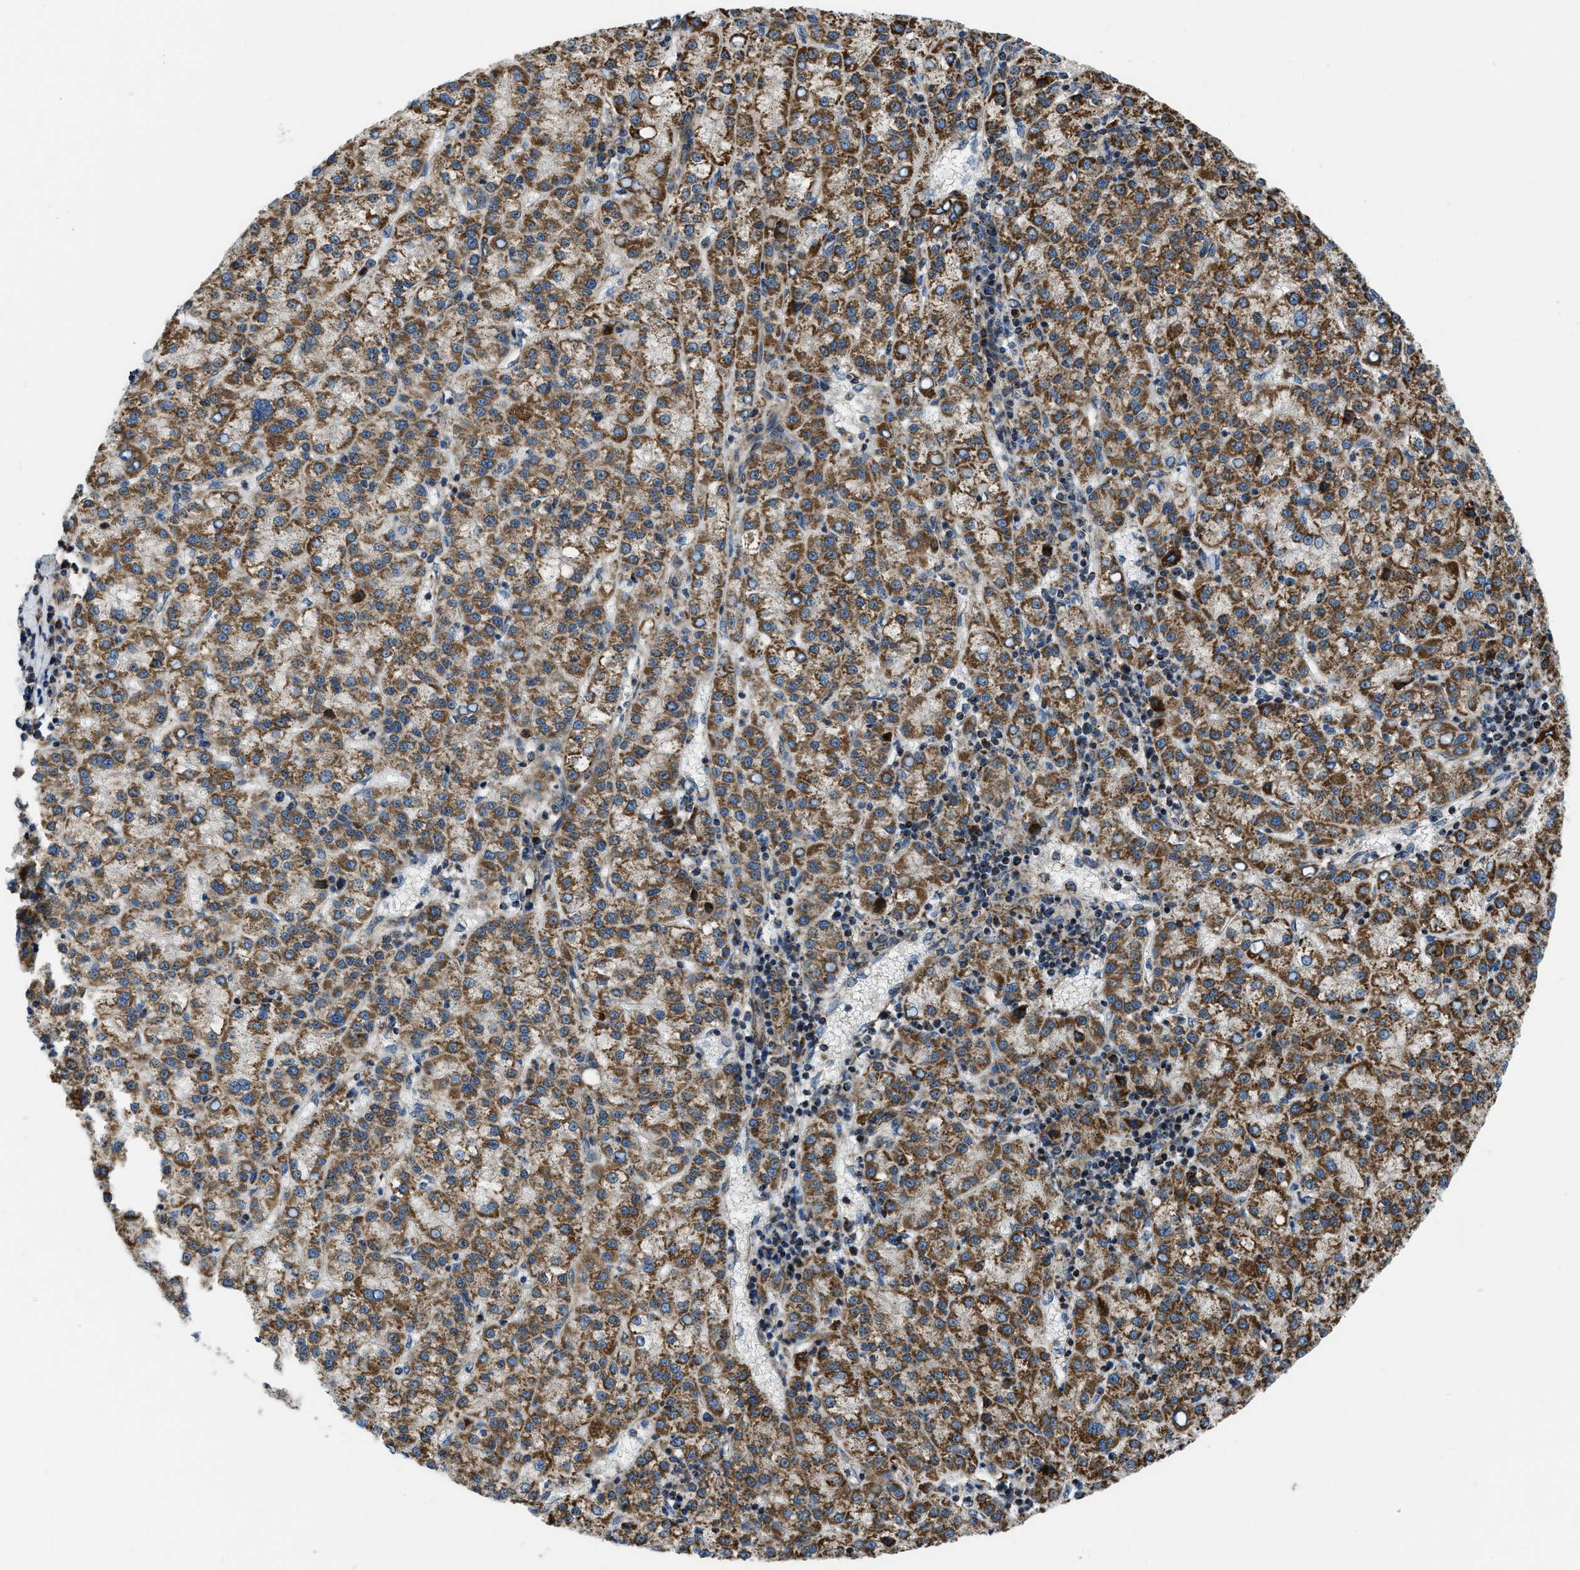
{"staining": {"intensity": "strong", "quantity": ">75%", "location": "cytoplasmic/membranous"}, "tissue": "liver cancer", "cell_type": "Tumor cells", "image_type": "cancer", "snomed": [{"axis": "morphology", "description": "Carcinoma, Hepatocellular, NOS"}, {"axis": "topography", "description": "Liver"}], "caption": "Protein positivity by immunohistochemistry demonstrates strong cytoplasmic/membranous expression in approximately >75% of tumor cells in hepatocellular carcinoma (liver).", "gene": "GSDME", "patient": {"sex": "female", "age": 58}}